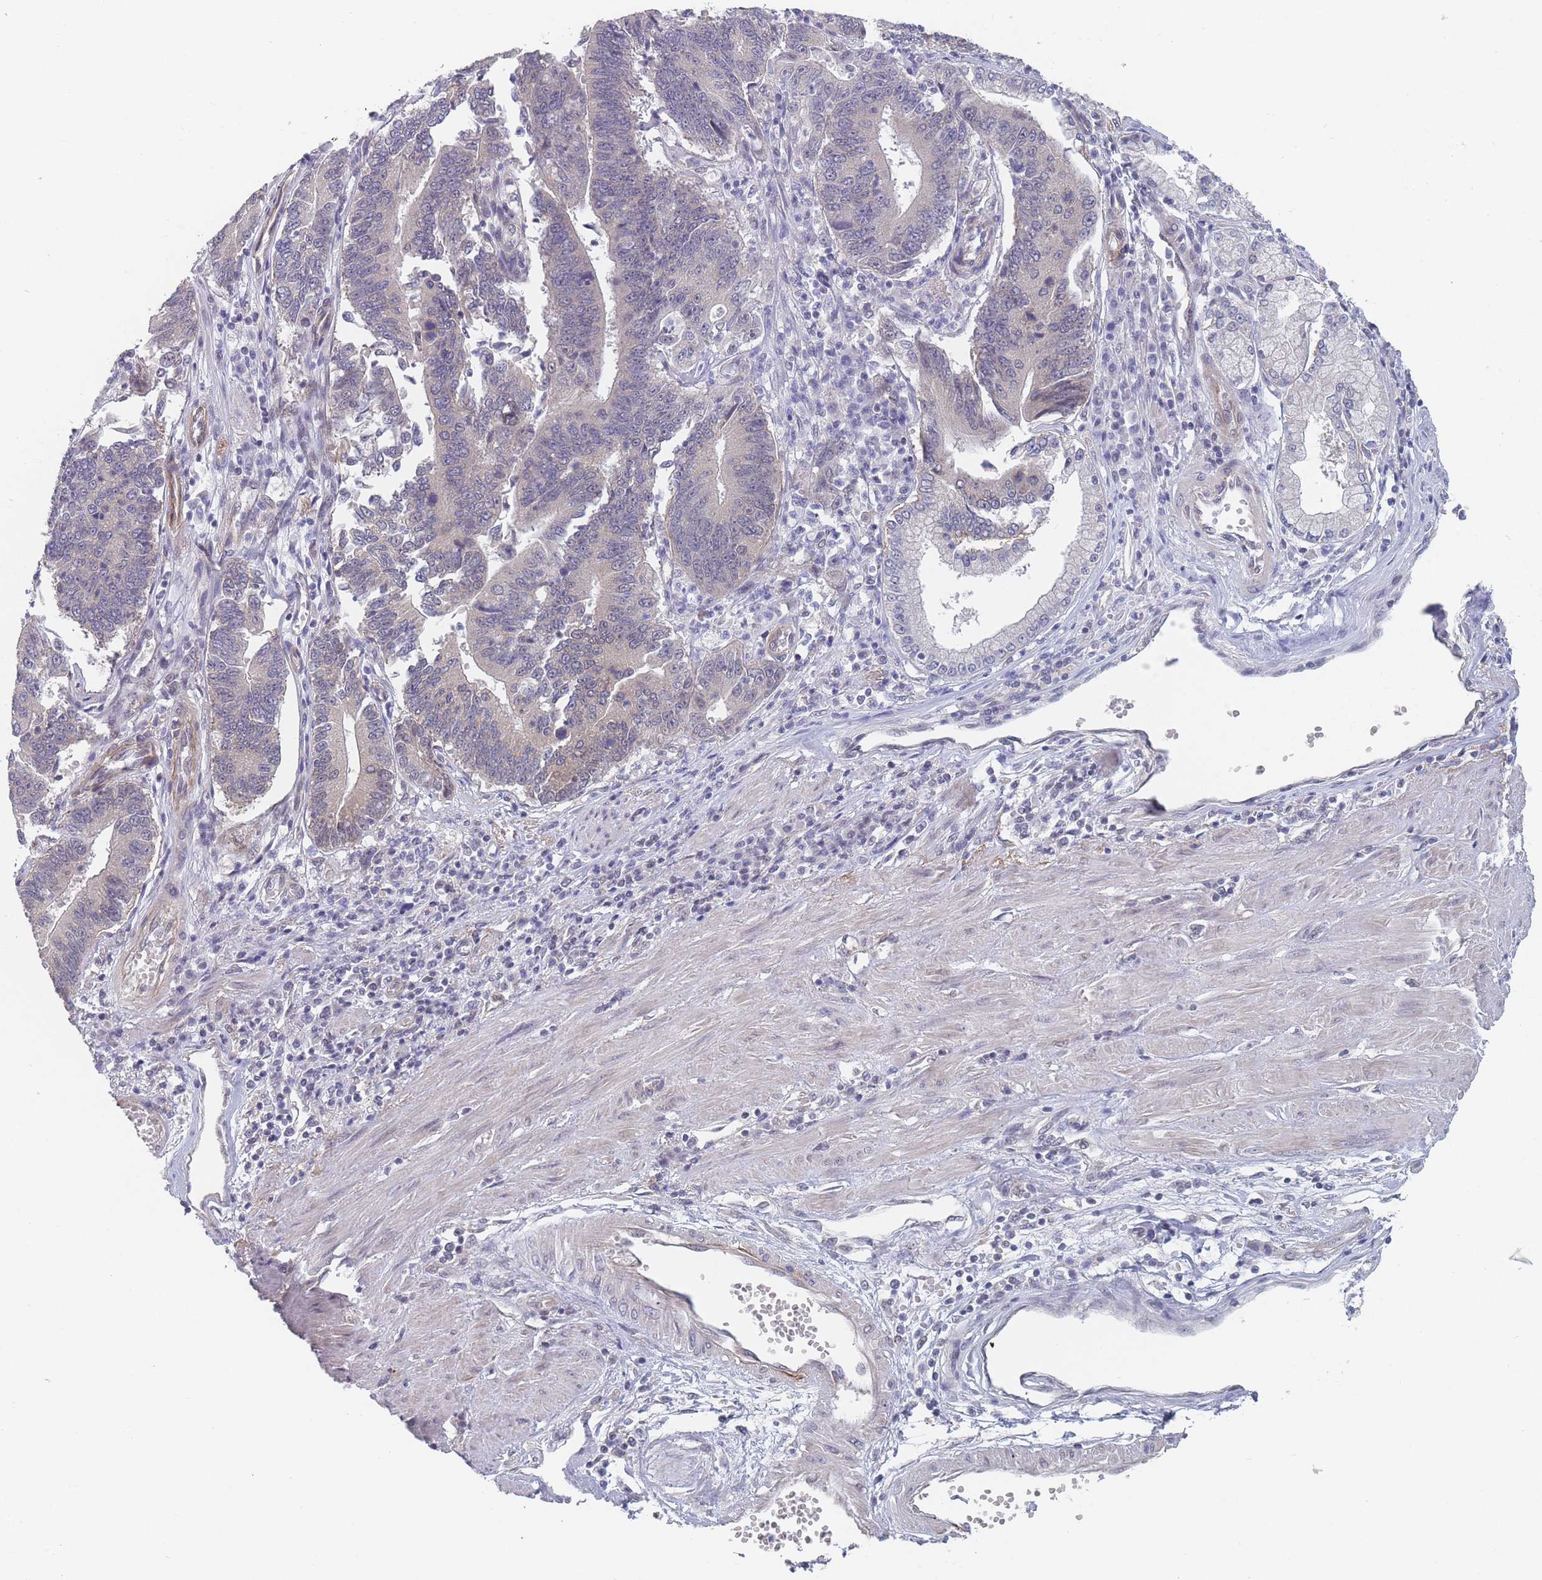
{"staining": {"intensity": "negative", "quantity": "none", "location": "none"}, "tissue": "stomach cancer", "cell_type": "Tumor cells", "image_type": "cancer", "snomed": [{"axis": "morphology", "description": "Adenocarcinoma, NOS"}, {"axis": "topography", "description": "Stomach"}], "caption": "Stomach cancer was stained to show a protein in brown. There is no significant expression in tumor cells.", "gene": "ANKRD10", "patient": {"sex": "male", "age": 59}}